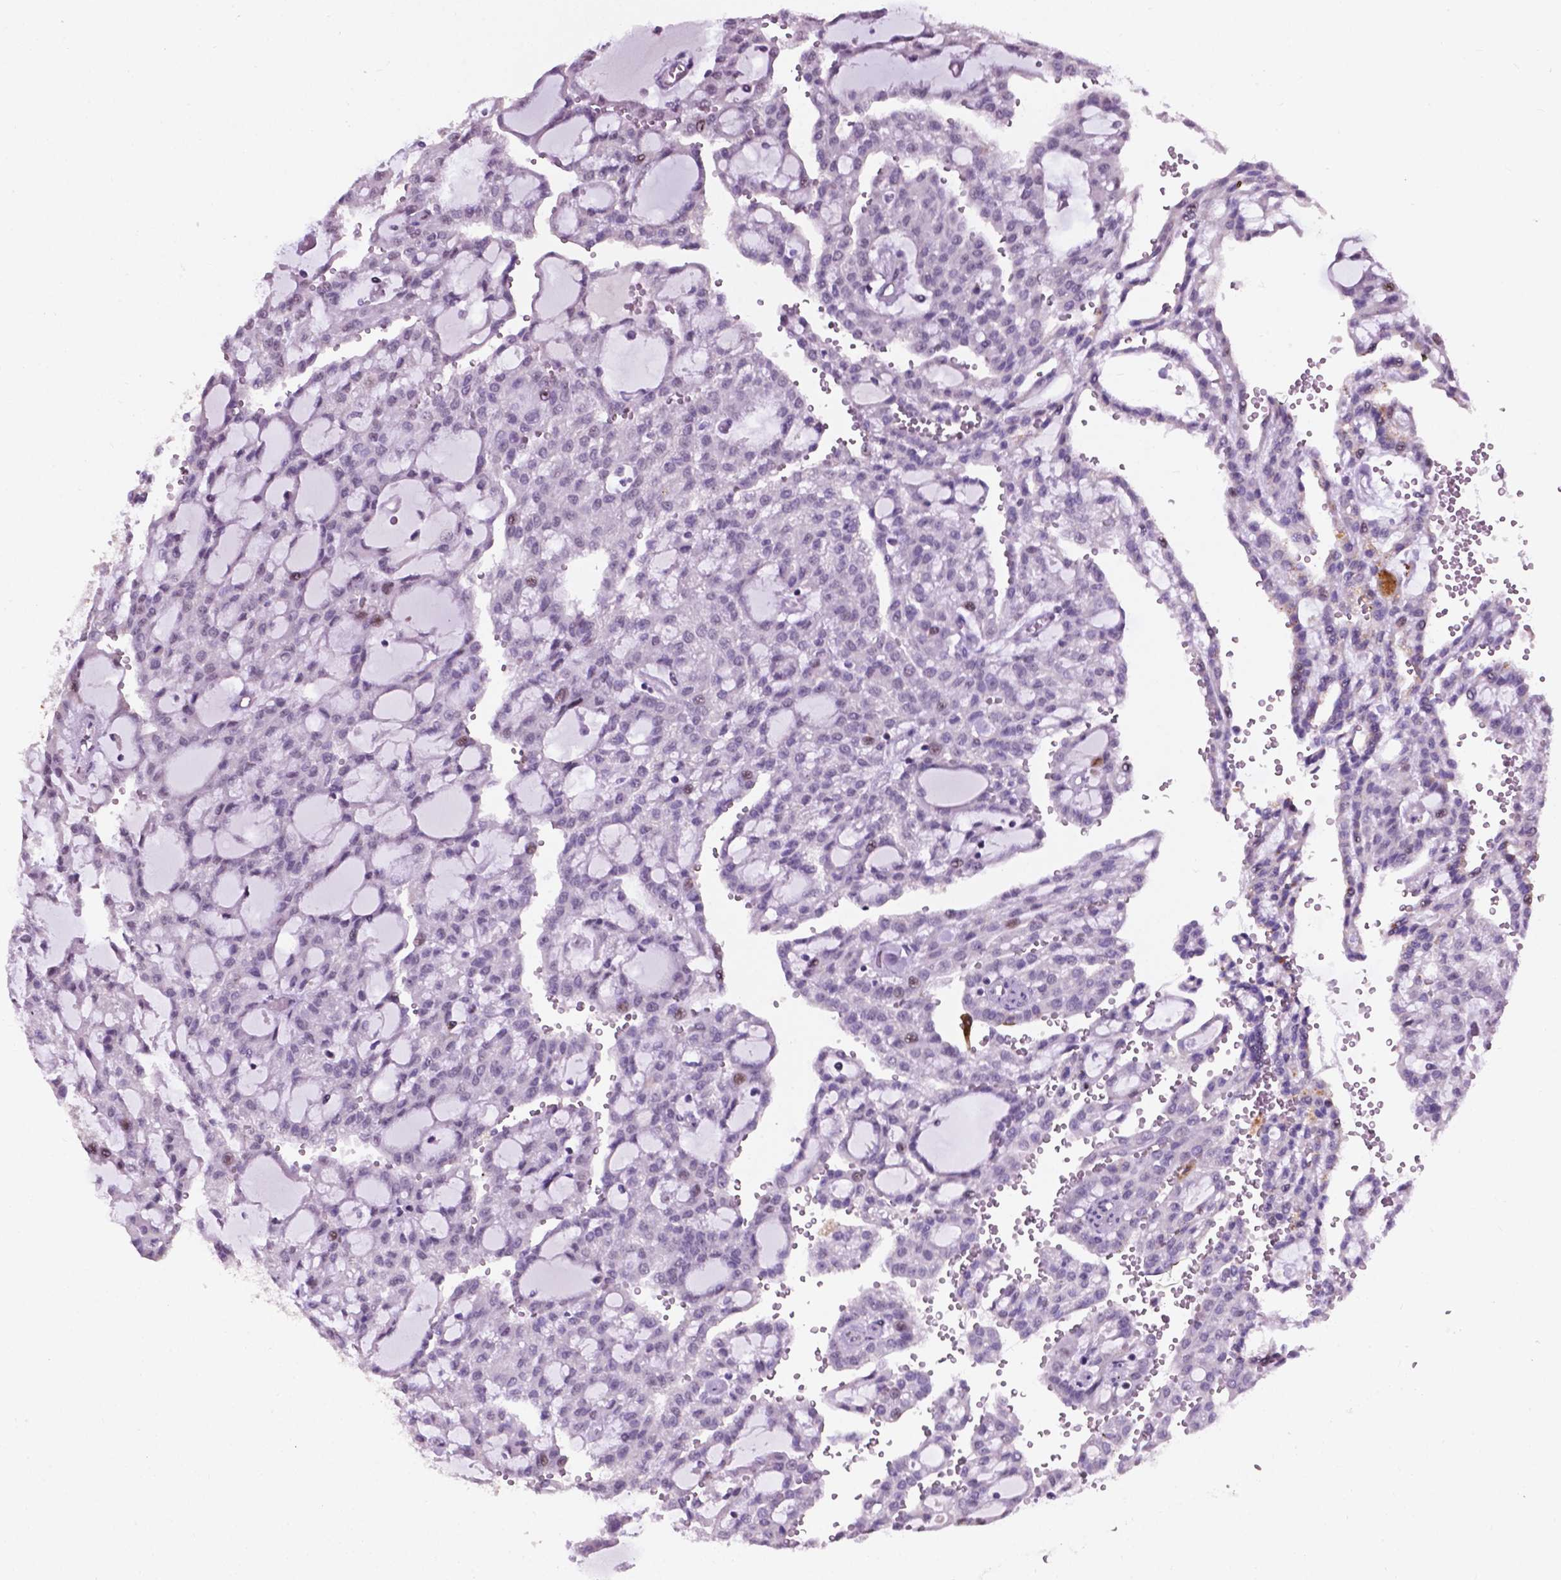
{"staining": {"intensity": "moderate", "quantity": "<25%", "location": "nuclear"}, "tissue": "renal cancer", "cell_type": "Tumor cells", "image_type": "cancer", "snomed": [{"axis": "morphology", "description": "Adenocarcinoma, NOS"}, {"axis": "topography", "description": "Kidney"}], "caption": "Immunohistochemistry photomicrograph of neoplastic tissue: adenocarcinoma (renal) stained using IHC shows low levels of moderate protein expression localized specifically in the nuclear of tumor cells, appearing as a nuclear brown color.", "gene": "SMAD3", "patient": {"sex": "male", "age": 63}}